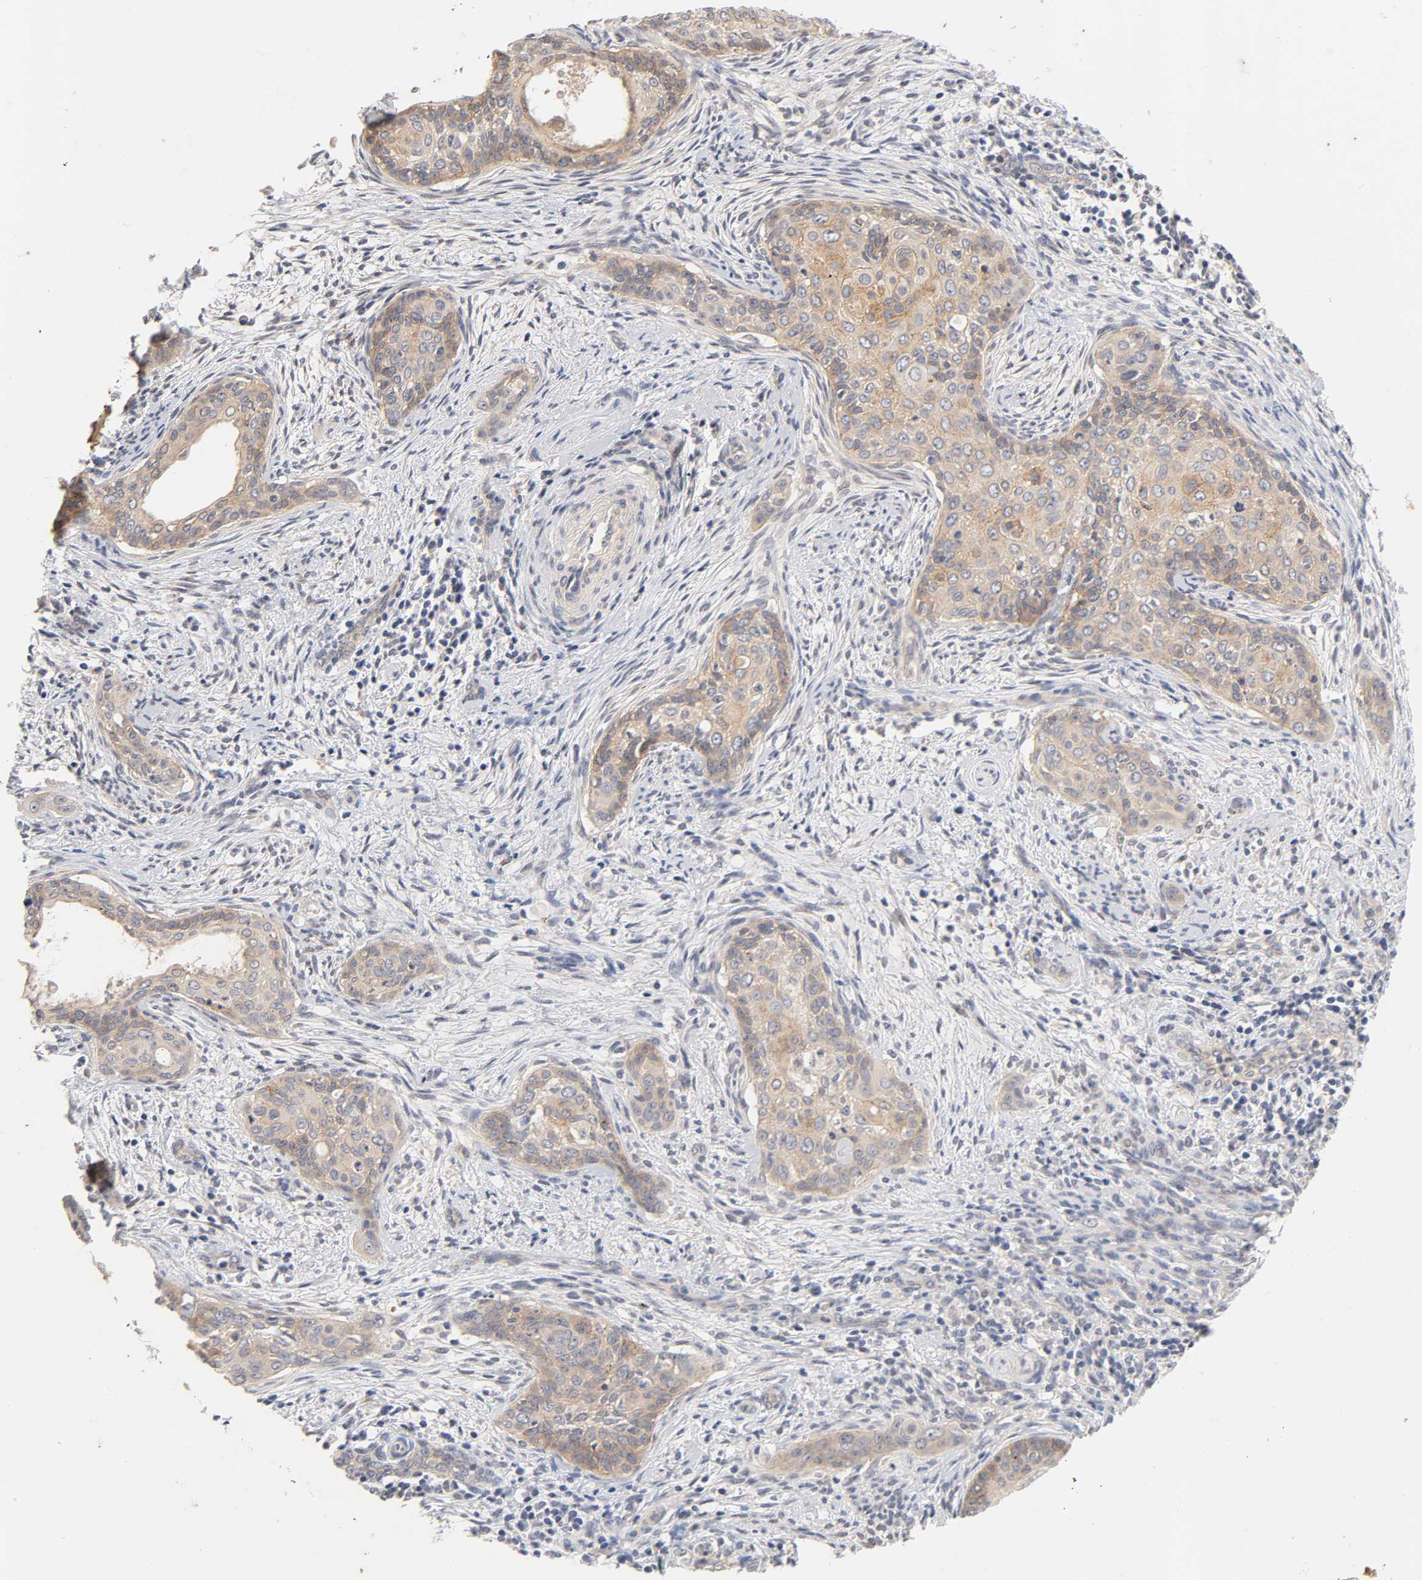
{"staining": {"intensity": "weak", "quantity": ">75%", "location": "cytoplasmic/membranous"}, "tissue": "cervical cancer", "cell_type": "Tumor cells", "image_type": "cancer", "snomed": [{"axis": "morphology", "description": "Squamous cell carcinoma, NOS"}, {"axis": "topography", "description": "Cervix"}], "caption": "Protein analysis of cervical squamous cell carcinoma tissue demonstrates weak cytoplasmic/membranous expression in approximately >75% of tumor cells.", "gene": "CXADR", "patient": {"sex": "female", "age": 33}}